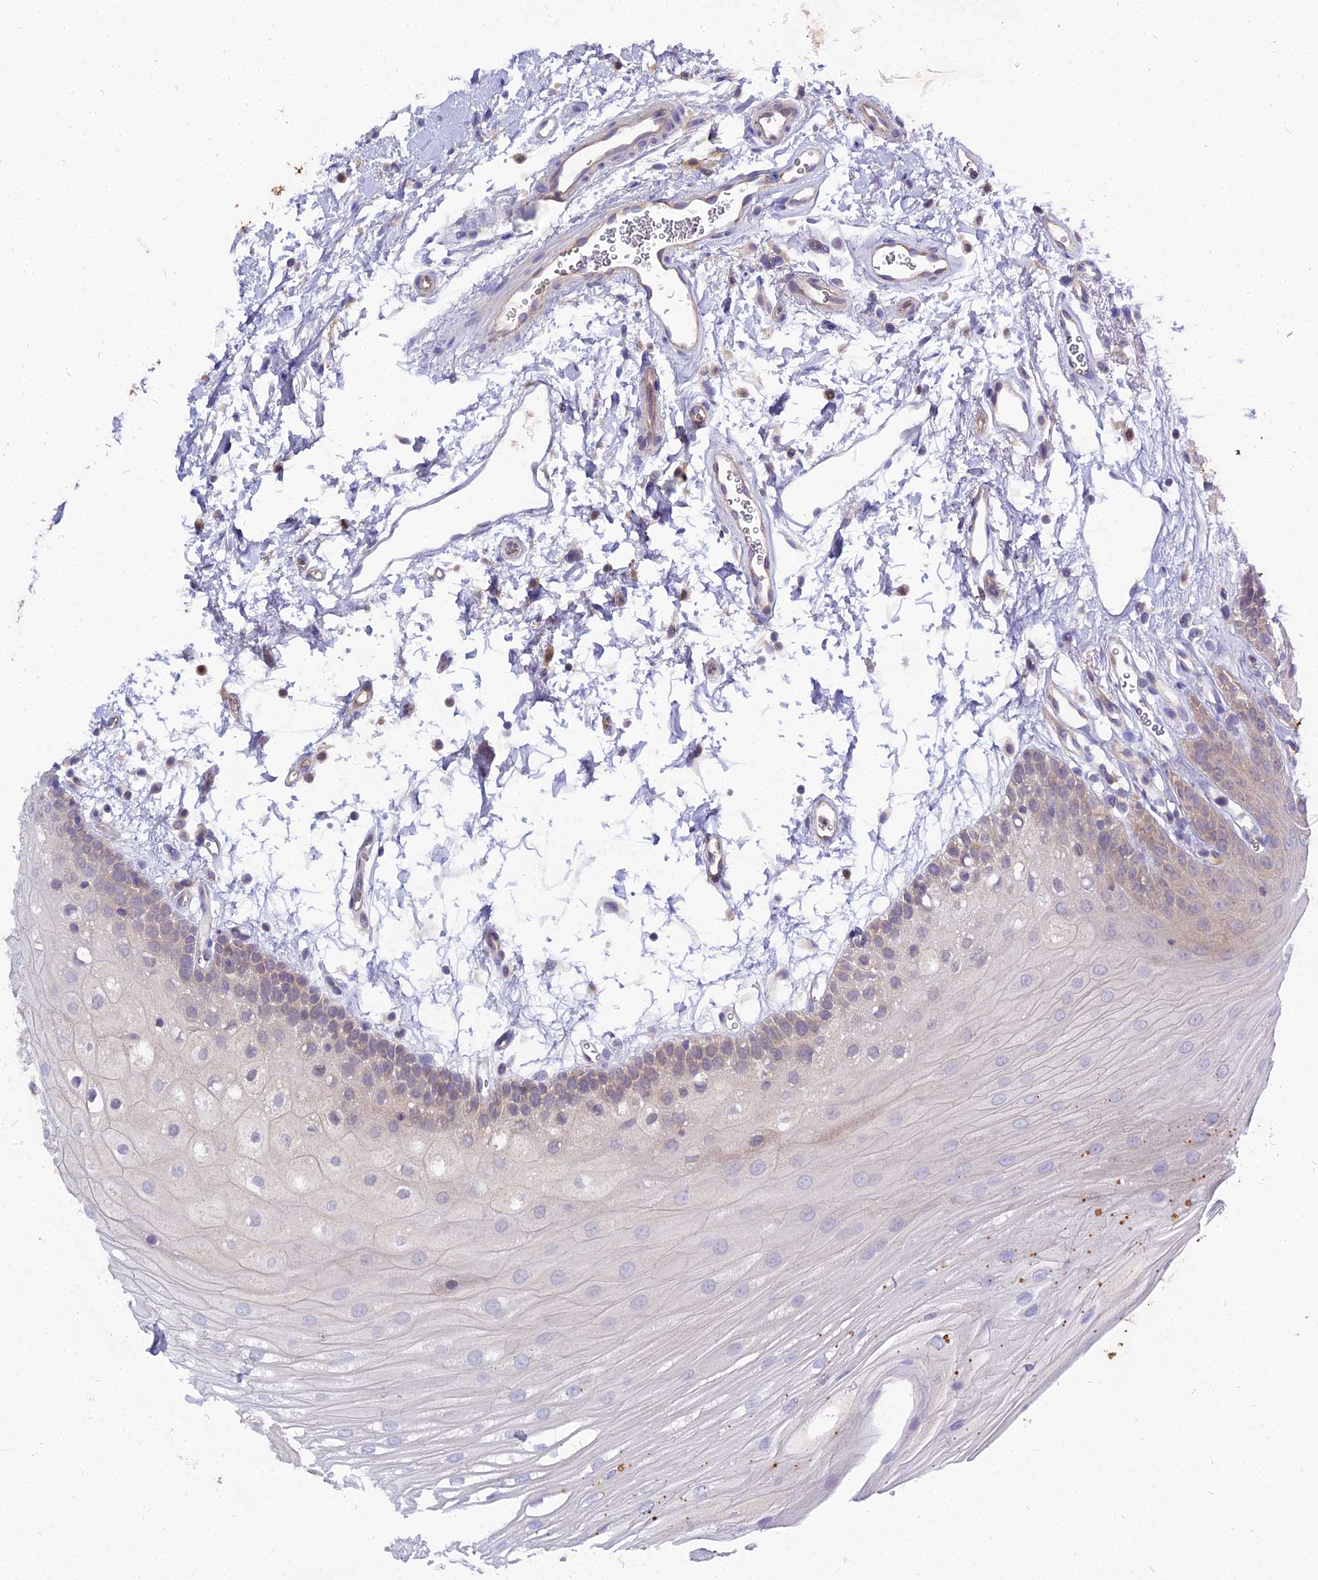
{"staining": {"intensity": "weak", "quantity": "<25%", "location": "cytoplasmic/membranous"}, "tissue": "oral mucosa", "cell_type": "Squamous epithelial cells", "image_type": "normal", "snomed": [{"axis": "morphology", "description": "Normal tissue, NOS"}, {"axis": "topography", "description": "Oral tissue"}, {"axis": "topography", "description": "Tounge, NOS"}], "caption": "The photomicrograph reveals no significant positivity in squamous epithelial cells of oral mucosa. The staining is performed using DAB (3,3'-diaminobenzidine) brown chromogen with nuclei counter-stained in using hematoxylin.", "gene": "C2orf69", "patient": {"sex": "female", "age": 73}}